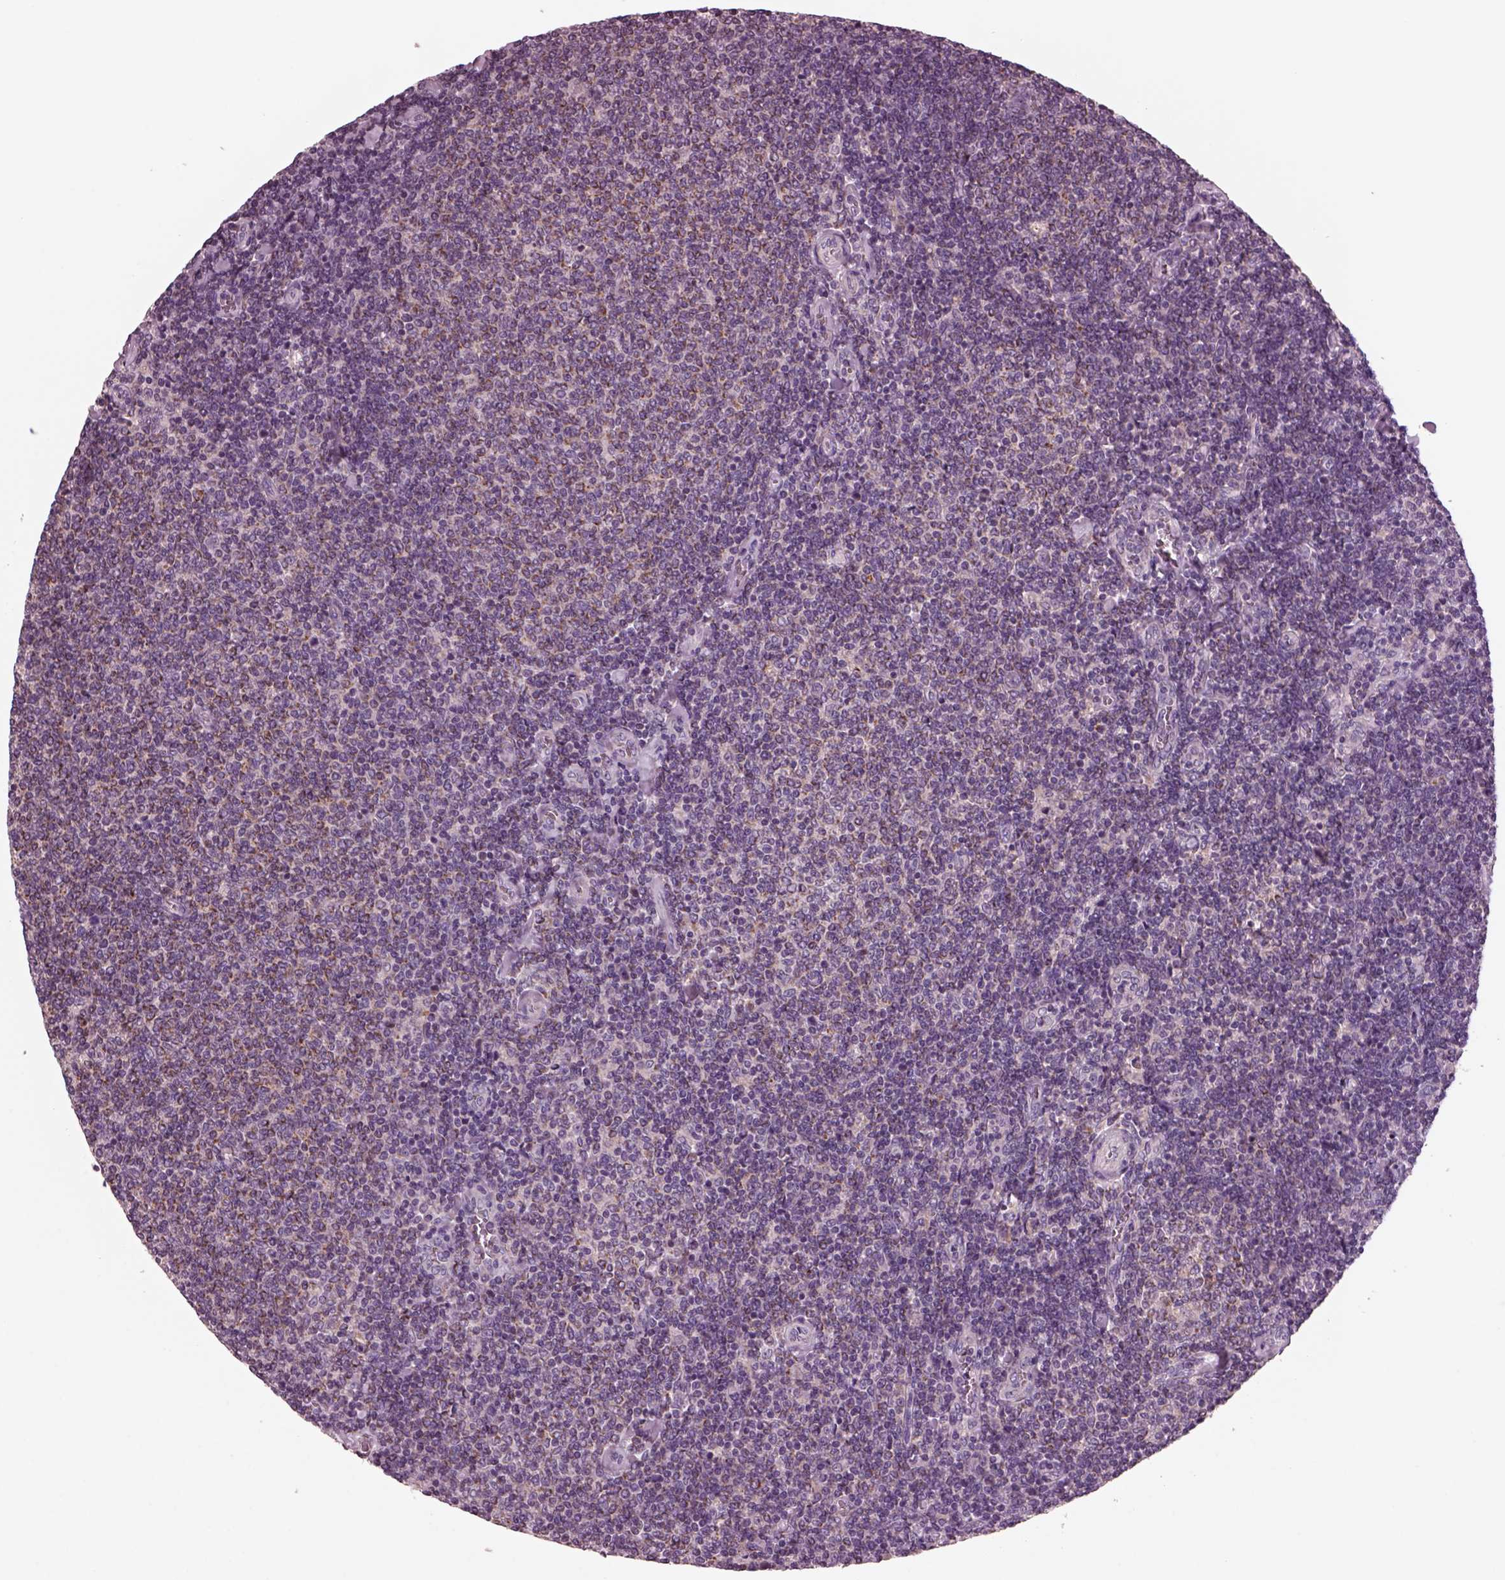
{"staining": {"intensity": "weak", "quantity": "25%-75%", "location": "cytoplasmic/membranous"}, "tissue": "lymphoma", "cell_type": "Tumor cells", "image_type": "cancer", "snomed": [{"axis": "morphology", "description": "Malignant lymphoma, non-Hodgkin's type, Low grade"}, {"axis": "topography", "description": "Lymph node"}], "caption": "There is low levels of weak cytoplasmic/membranous positivity in tumor cells of lymphoma, as demonstrated by immunohistochemical staining (brown color).", "gene": "AP4M1", "patient": {"sex": "male", "age": 52}}